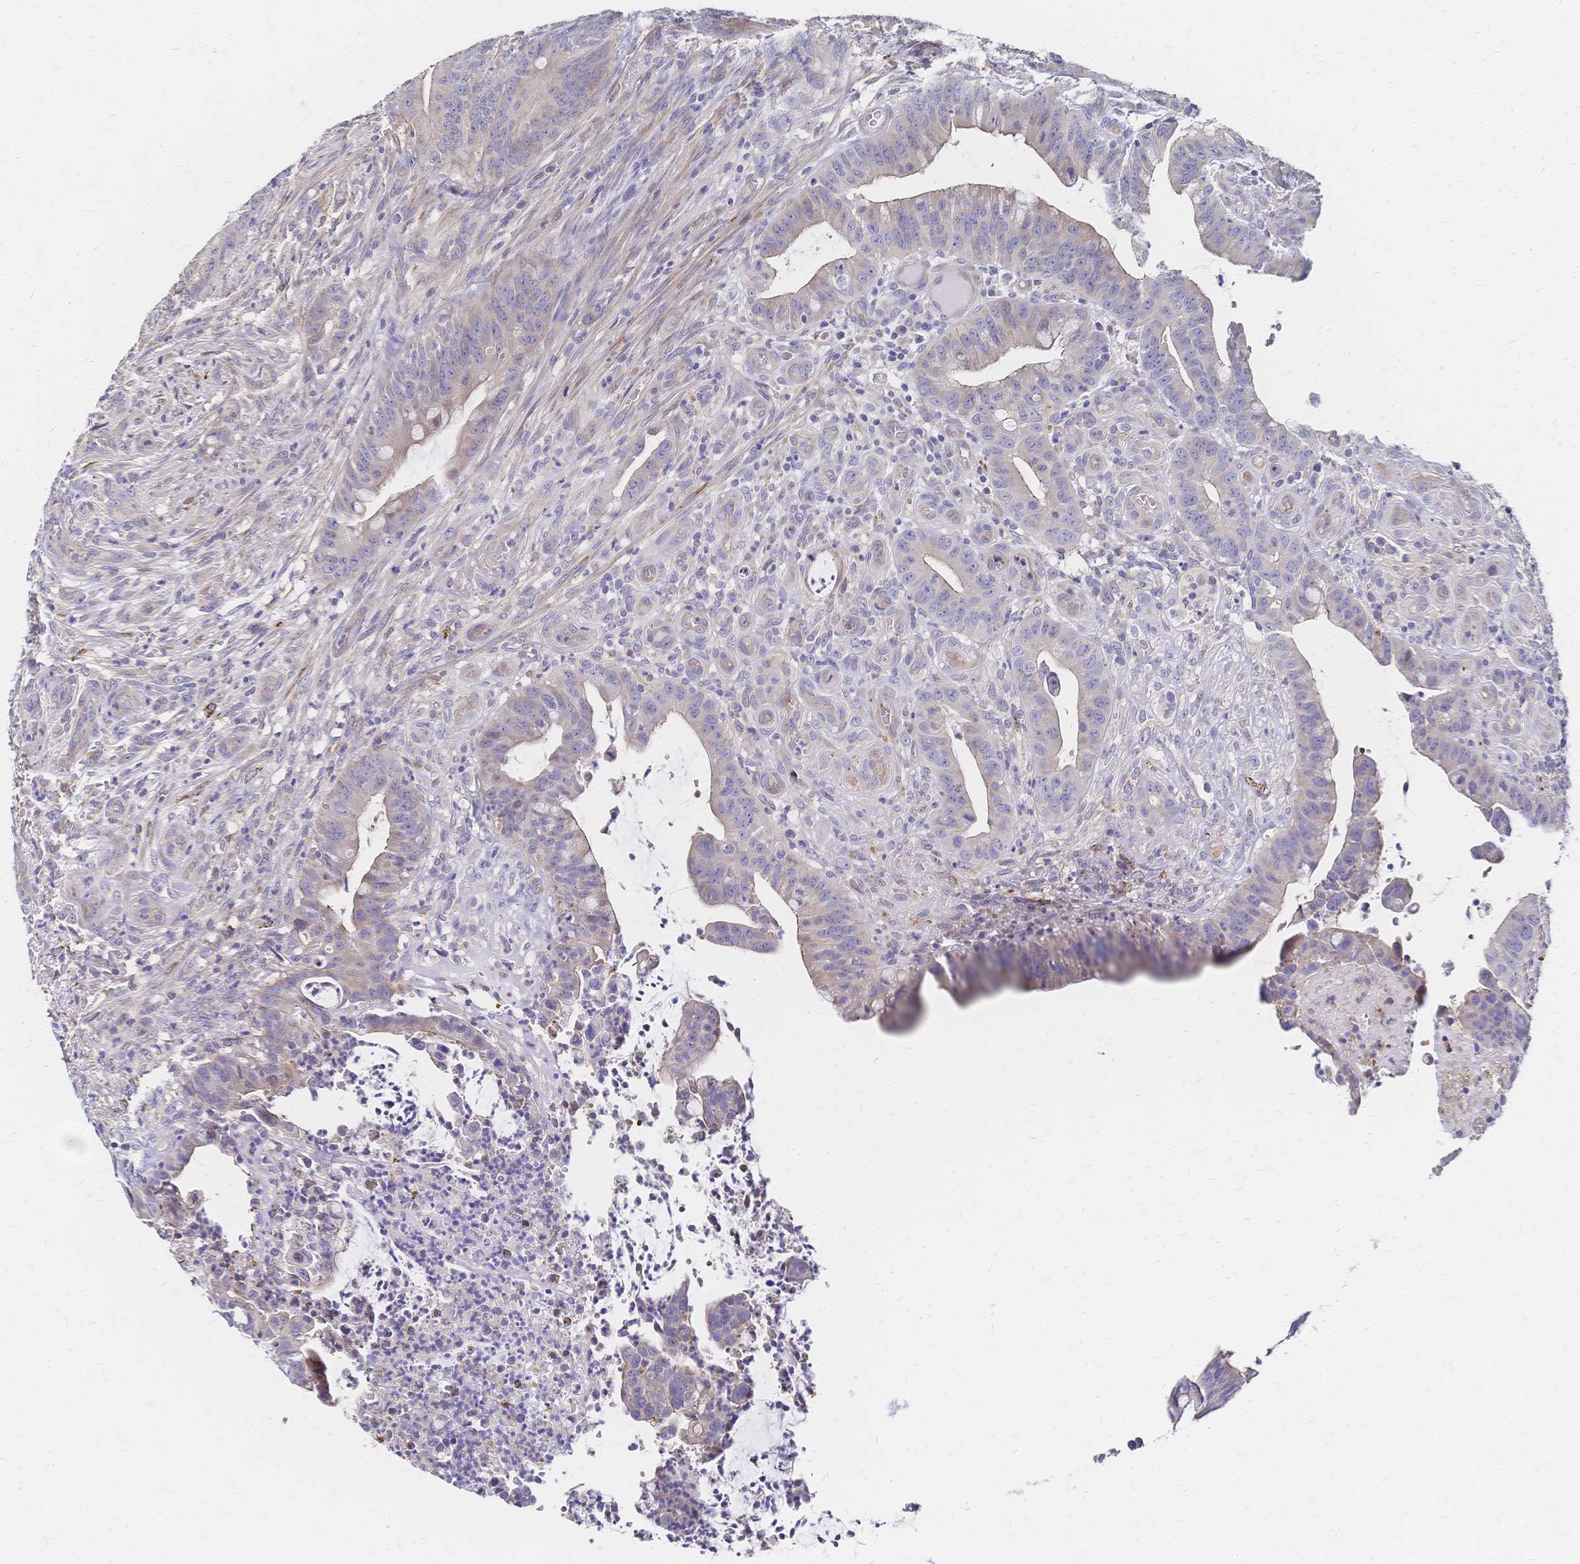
{"staining": {"intensity": "negative", "quantity": "none", "location": "none"}, "tissue": "colorectal cancer", "cell_type": "Tumor cells", "image_type": "cancer", "snomed": [{"axis": "morphology", "description": "Adenocarcinoma, NOS"}, {"axis": "topography", "description": "Colon"}], "caption": "Colorectal adenocarcinoma was stained to show a protein in brown. There is no significant expression in tumor cells.", "gene": "SLC5A1", "patient": {"sex": "male", "age": 62}}